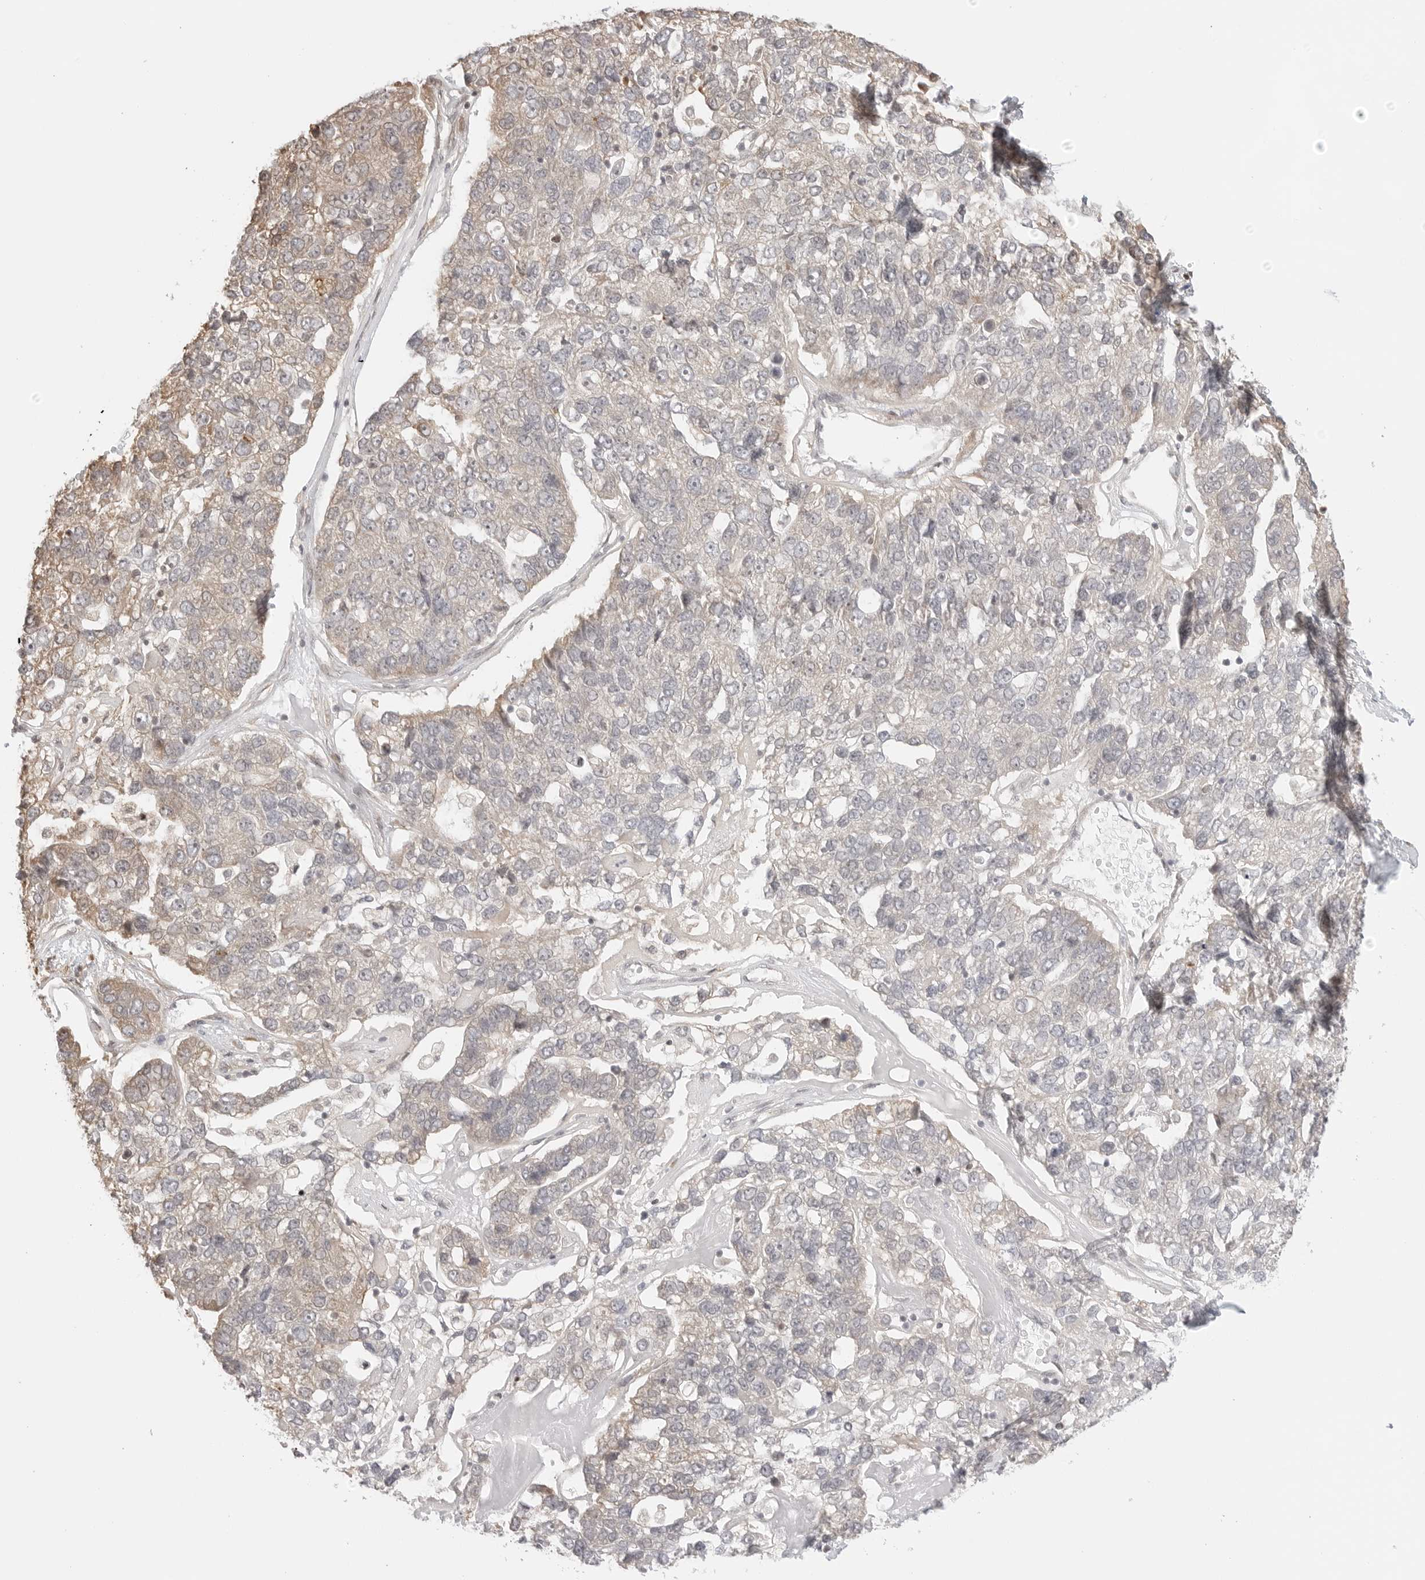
{"staining": {"intensity": "negative", "quantity": "none", "location": "none"}, "tissue": "pancreatic cancer", "cell_type": "Tumor cells", "image_type": "cancer", "snomed": [{"axis": "morphology", "description": "Adenocarcinoma, NOS"}, {"axis": "topography", "description": "Pancreas"}], "caption": "Pancreatic adenocarcinoma was stained to show a protein in brown. There is no significant positivity in tumor cells.", "gene": "FKBP14", "patient": {"sex": "female", "age": 61}}